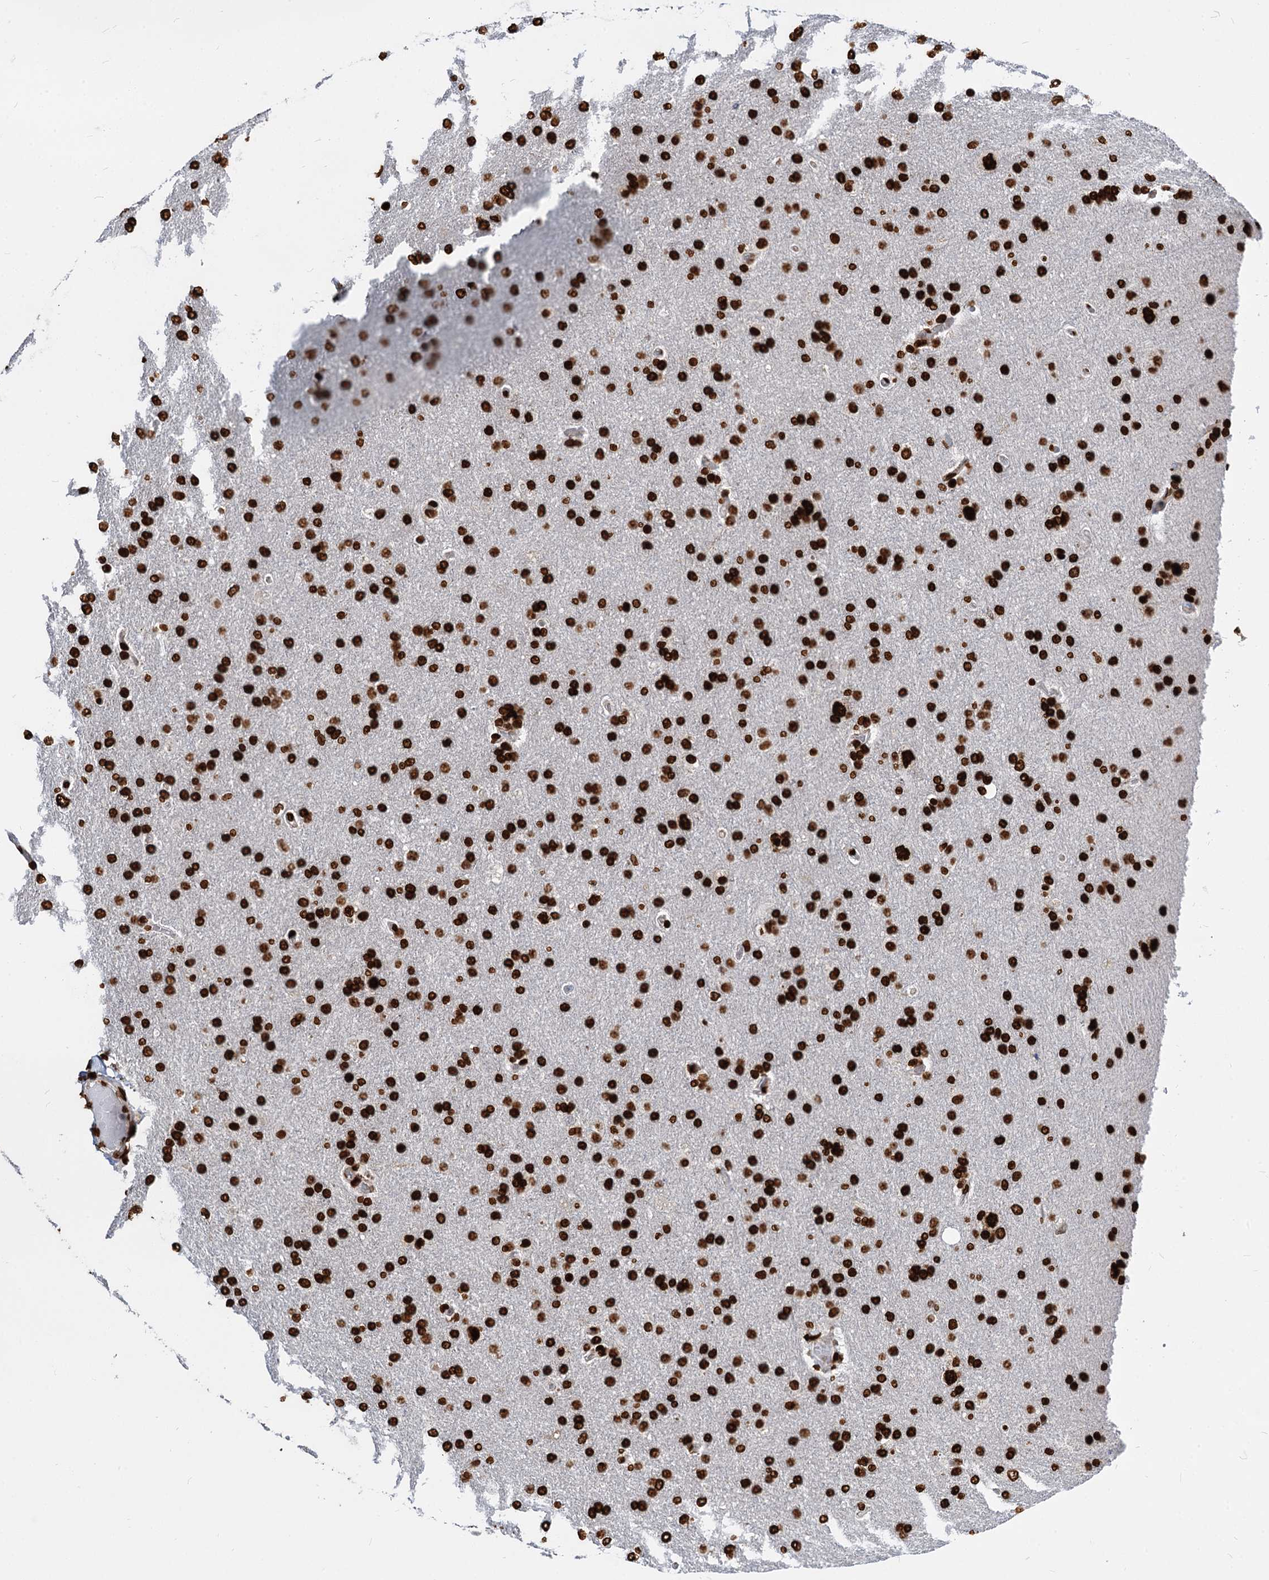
{"staining": {"intensity": "strong", "quantity": ">75%", "location": "nuclear"}, "tissue": "glioma", "cell_type": "Tumor cells", "image_type": "cancer", "snomed": [{"axis": "morphology", "description": "Glioma, malignant, High grade"}, {"axis": "topography", "description": "Brain"}], "caption": "Immunohistochemistry photomicrograph of neoplastic tissue: glioma stained using immunohistochemistry shows high levels of strong protein expression localized specifically in the nuclear of tumor cells, appearing as a nuclear brown color.", "gene": "MECP2", "patient": {"sex": "male", "age": 72}}